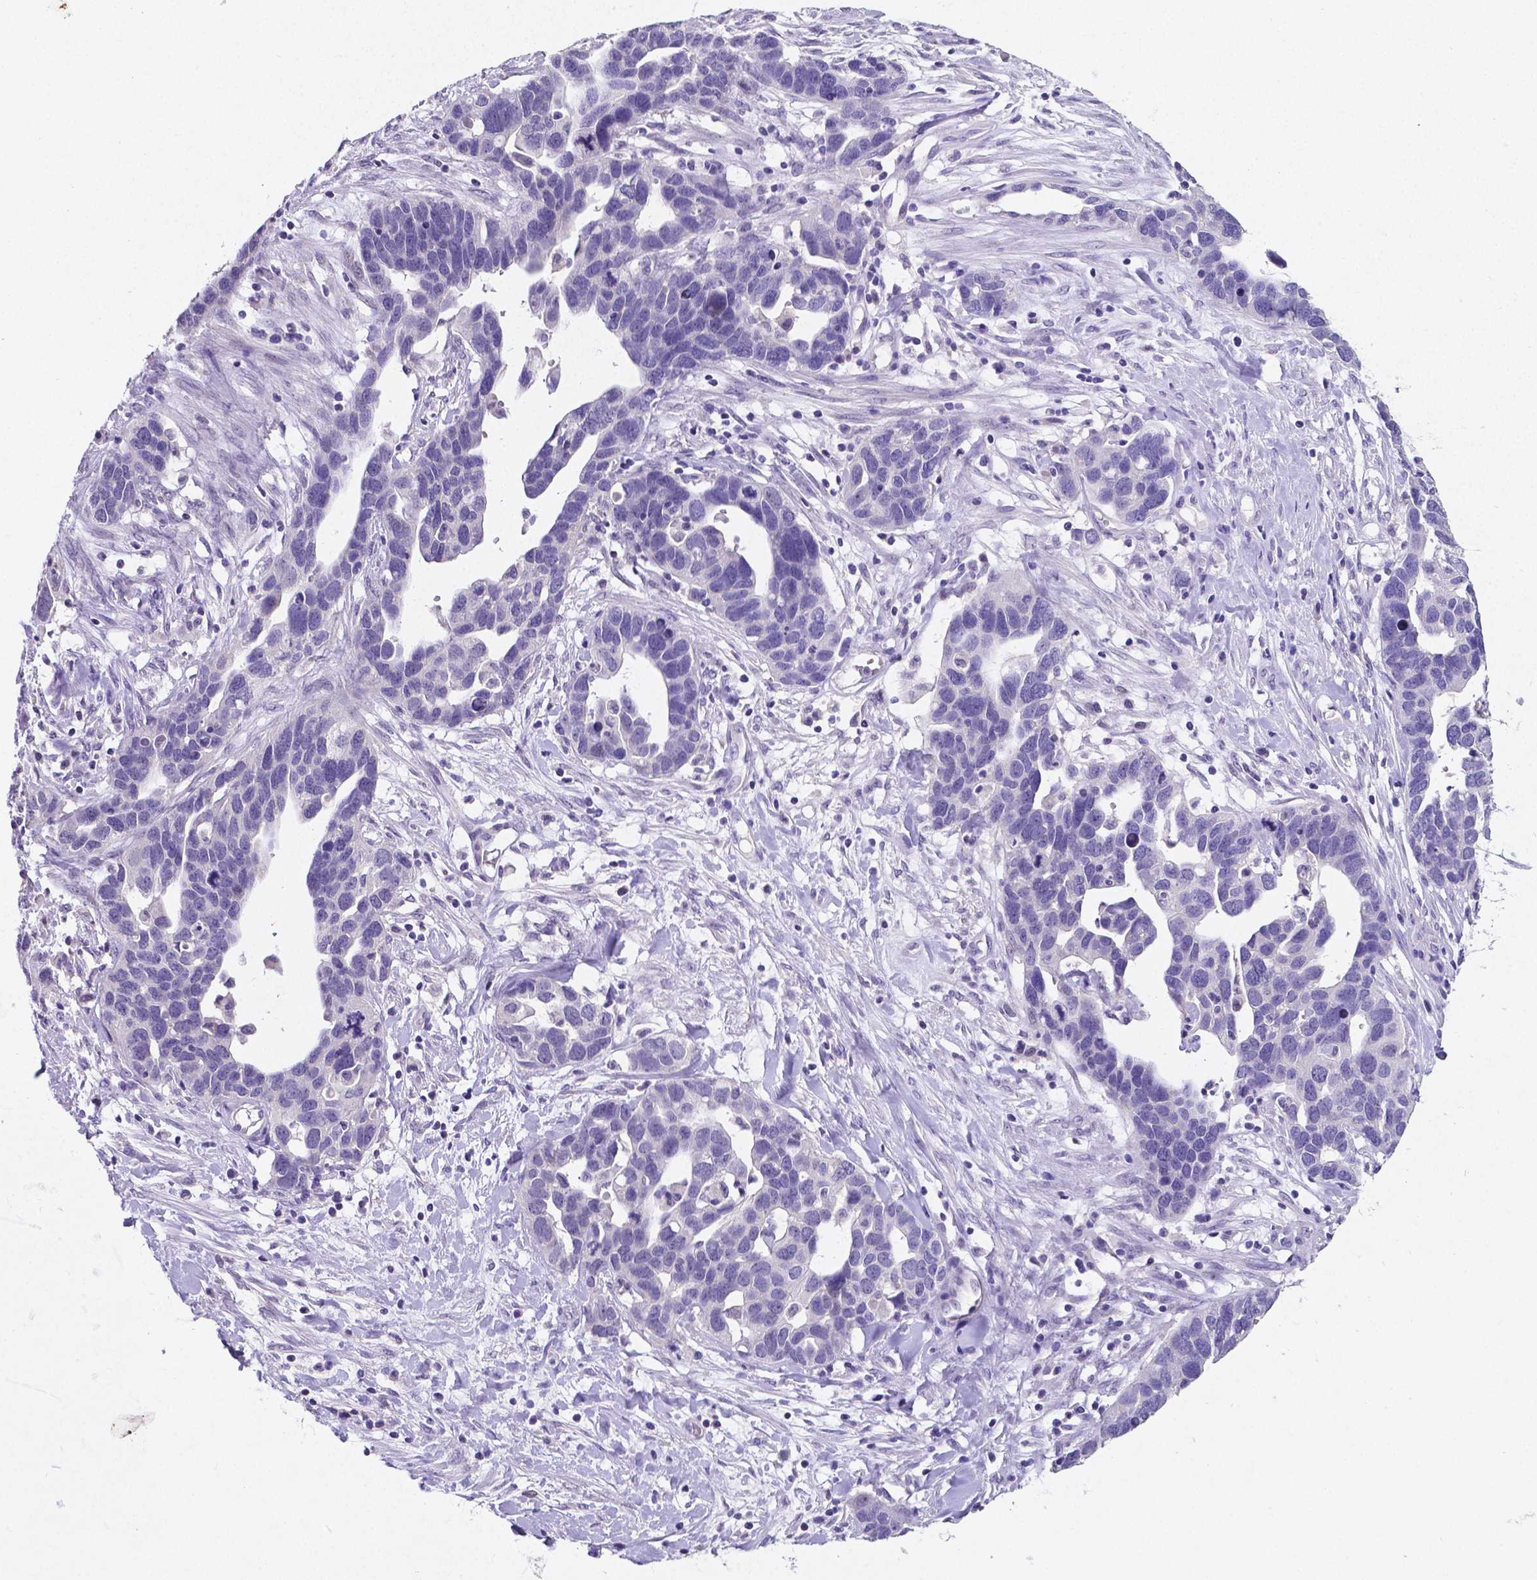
{"staining": {"intensity": "negative", "quantity": "none", "location": "none"}, "tissue": "ovarian cancer", "cell_type": "Tumor cells", "image_type": "cancer", "snomed": [{"axis": "morphology", "description": "Cystadenocarcinoma, serous, NOS"}, {"axis": "topography", "description": "Ovary"}], "caption": "Protein analysis of ovarian serous cystadenocarcinoma demonstrates no significant expression in tumor cells.", "gene": "SATB2", "patient": {"sex": "female", "age": 54}}